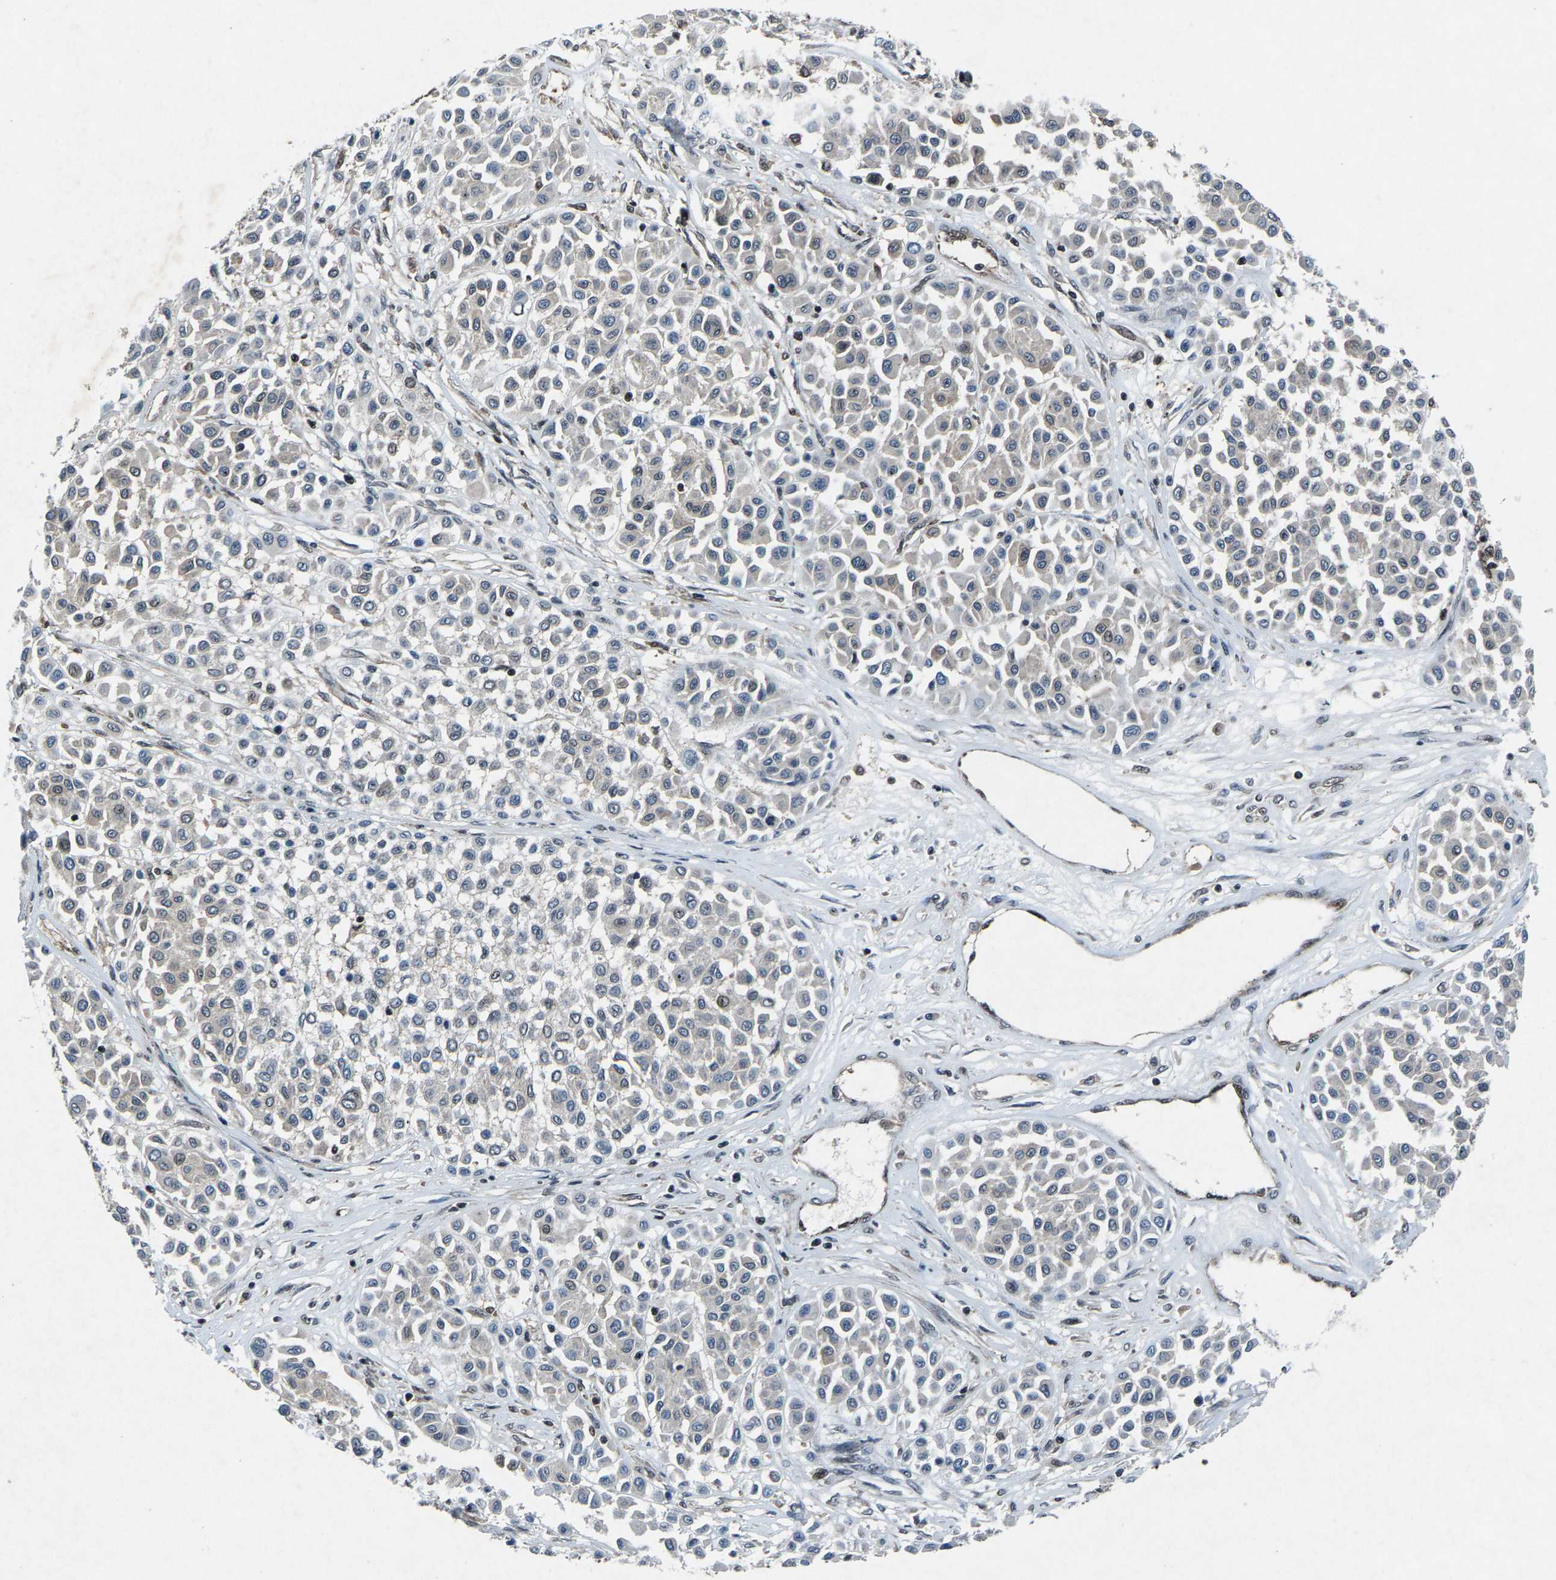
{"staining": {"intensity": "weak", "quantity": "<25%", "location": "cytoplasmic/membranous,nuclear"}, "tissue": "melanoma", "cell_type": "Tumor cells", "image_type": "cancer", "snomed": [{"axis": "morphology", "description": "Malignant melanoma, Metastatic site"}, {"axis": "topography", "description": "Soft tissue"}], "caption": "Melanoma stained for a protein using immunohistochemistry (IHC) exhibits no expression tumor cells.", "gene": "ATXN3", "patient": {"sex": "male", "age": 41}}